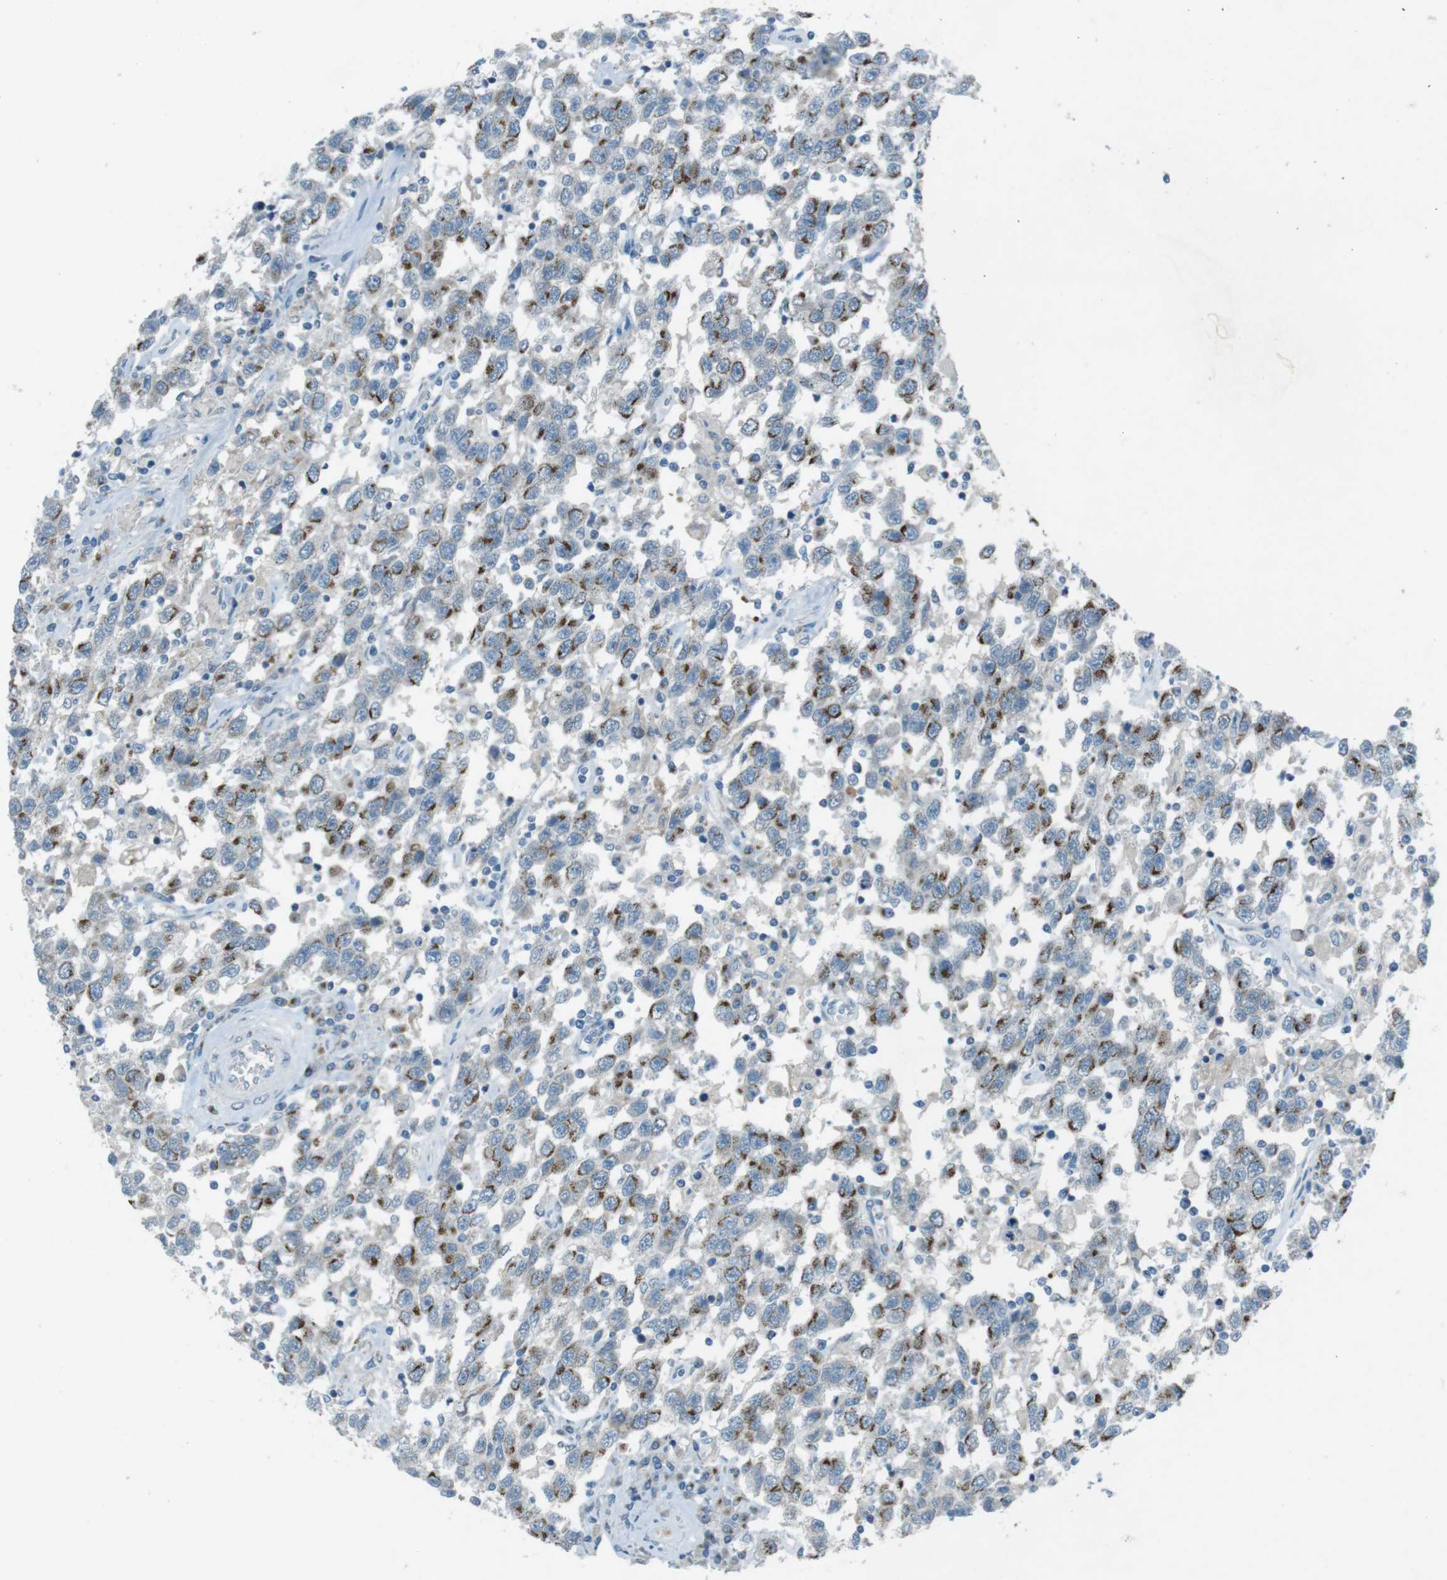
{"staining": {"intensity": "moderate", "quantity": "25%-75%", "location": "cytoplasmic/membranous"}, "tissue": "testis cancer", "cell_type": "Tumor cells", "image_type": "cancer", "snomed": [{"axis": "morphology", "description": "Seminoma, NOS"}, {"axis": "topography", "description": "Testis"}], "caption": "Protein expression by immunohistochemistry exhibits moderate cytoplasmic/membranous expression in approximately 25%-75% of tumor cells in testis cancer.", "gene": "TXNDC15", "patient": {"sex": "male", "age": 41}}